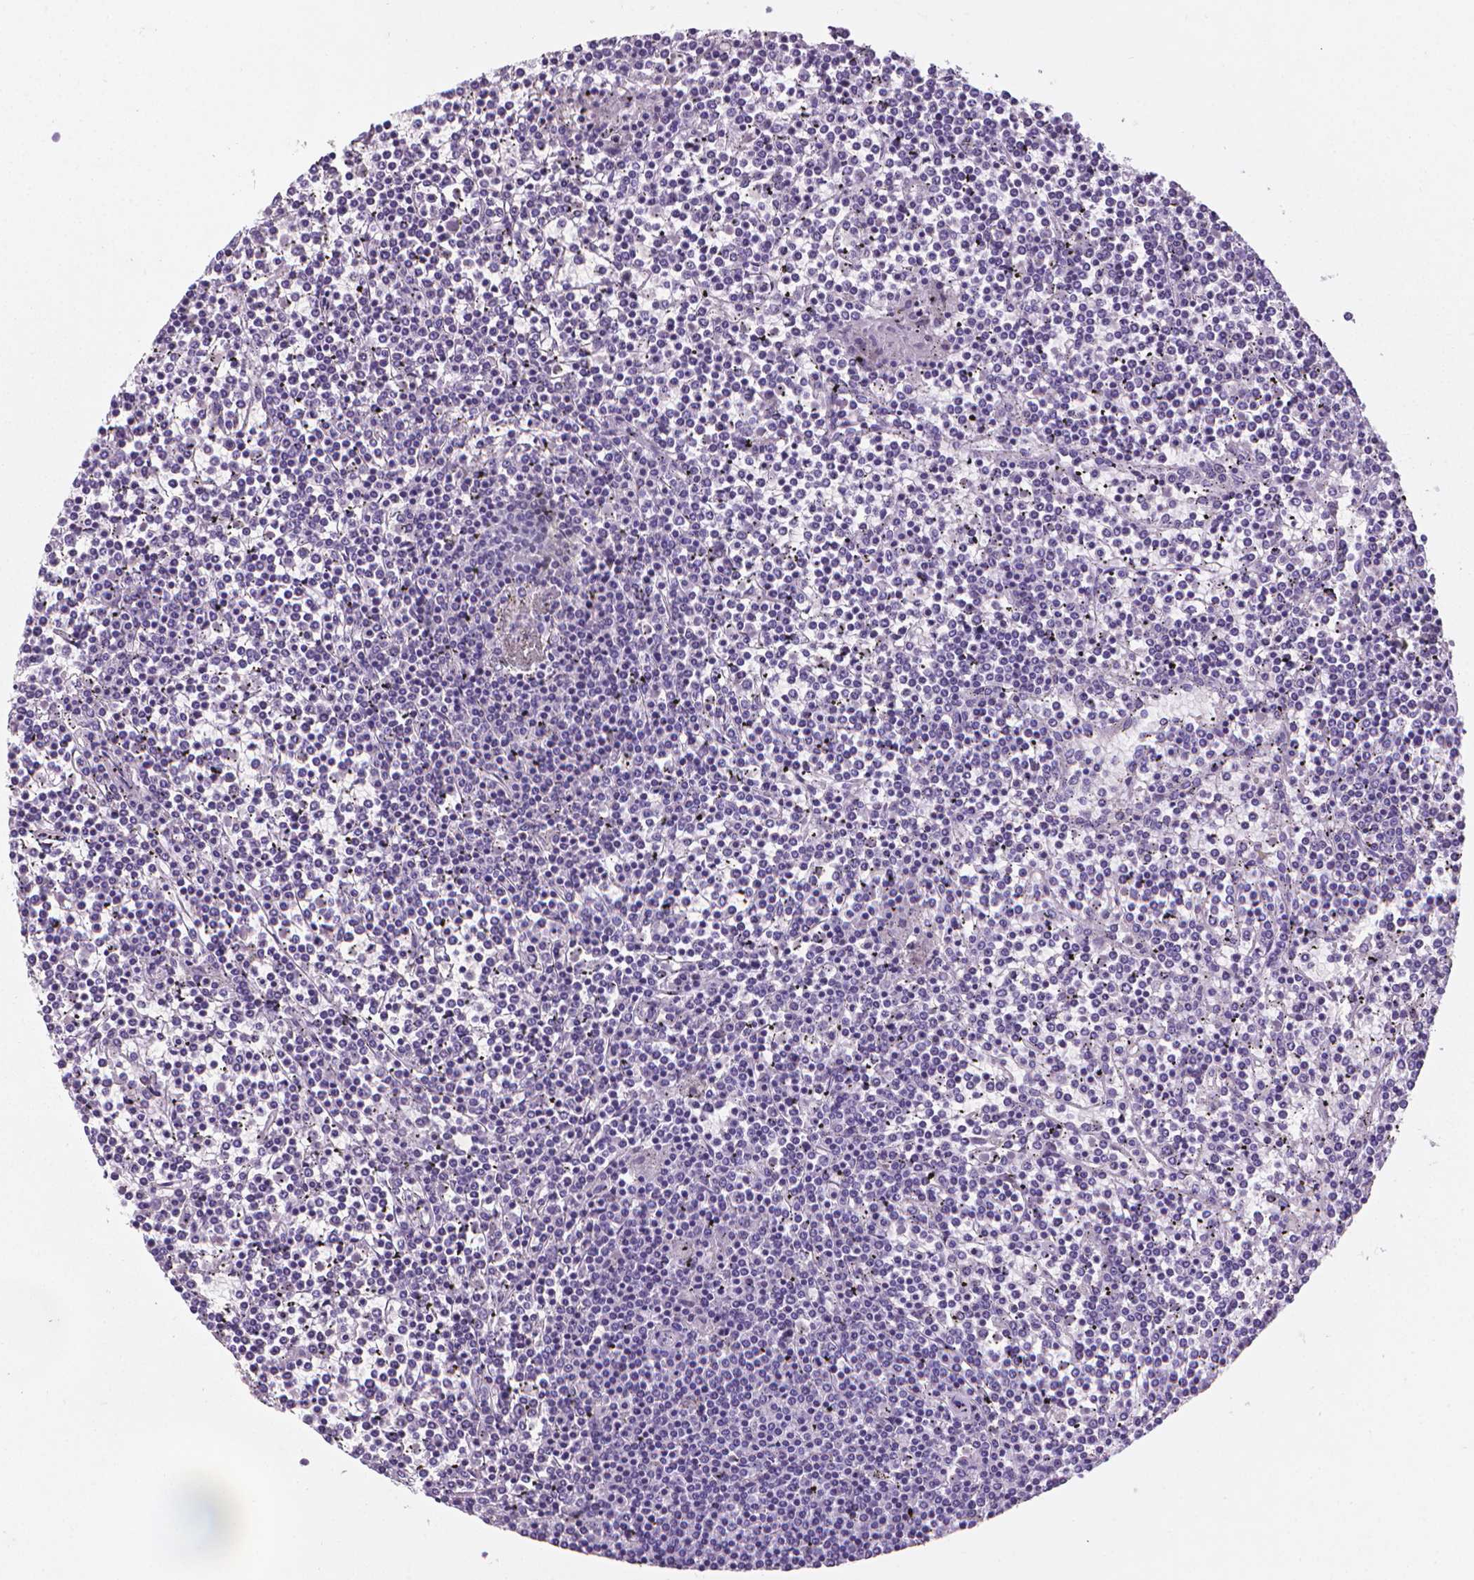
{"staining": {"intensity": "negative", "quantity": "none", "location": "none"}, "tissue": "lymphoma", "cell_type": "Tumor cells", "image_type": "cancer", "snomed": [{"axis": "morphology", "description": "Malignant lymphoma, non-Hodgkin's type, Low grade"}, {"axis": "topography", "description": "Spleen"}], "caption": "Tumor cells are negative for protein expression in human lymphoma.", "gene": "XPNPEP2", "patient": {"sex": "female", "age": 19}}